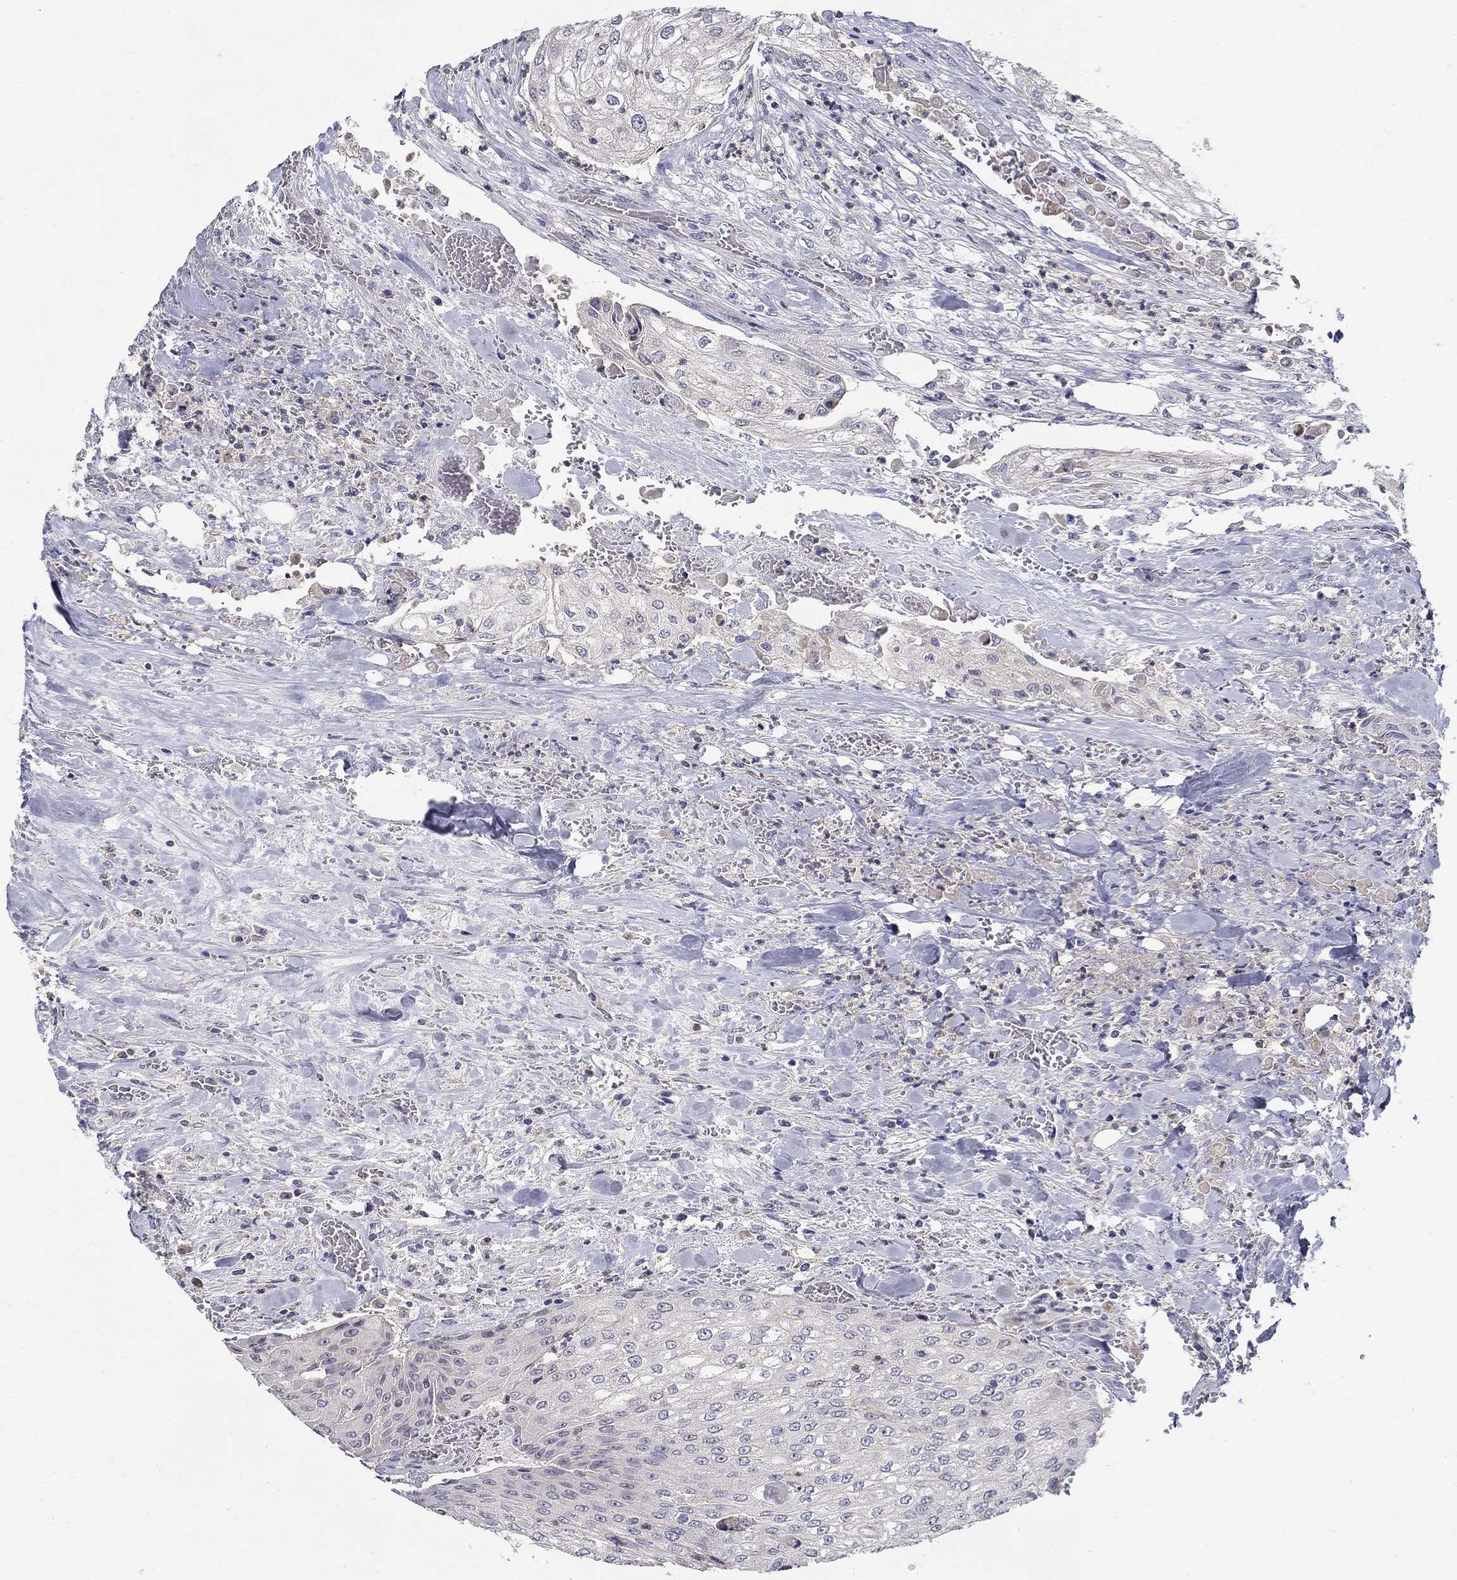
{"staining": {"intensity": "negative", "quantity": "none", "location": "none"}, "tissue": "urothelial cancer", "cell_type": "Tumor cells", "image_type": "cancer", "snomed": [{"axis": "morphology", "description": "Urothelial carcinoma, High grade"}, {"axis": "topography", "description": "Urinary bladder"}], "caption": "The histopathology image displays no staining of tumor cells in urothelial carcinoma (high-grade). (Stains: DAB IHC with hematoxylin counter stain, Microscopy: brightfield microscopy at high magnification).", "gene": "ABCA4", "patient": {"sex": "male", "age": 62}}